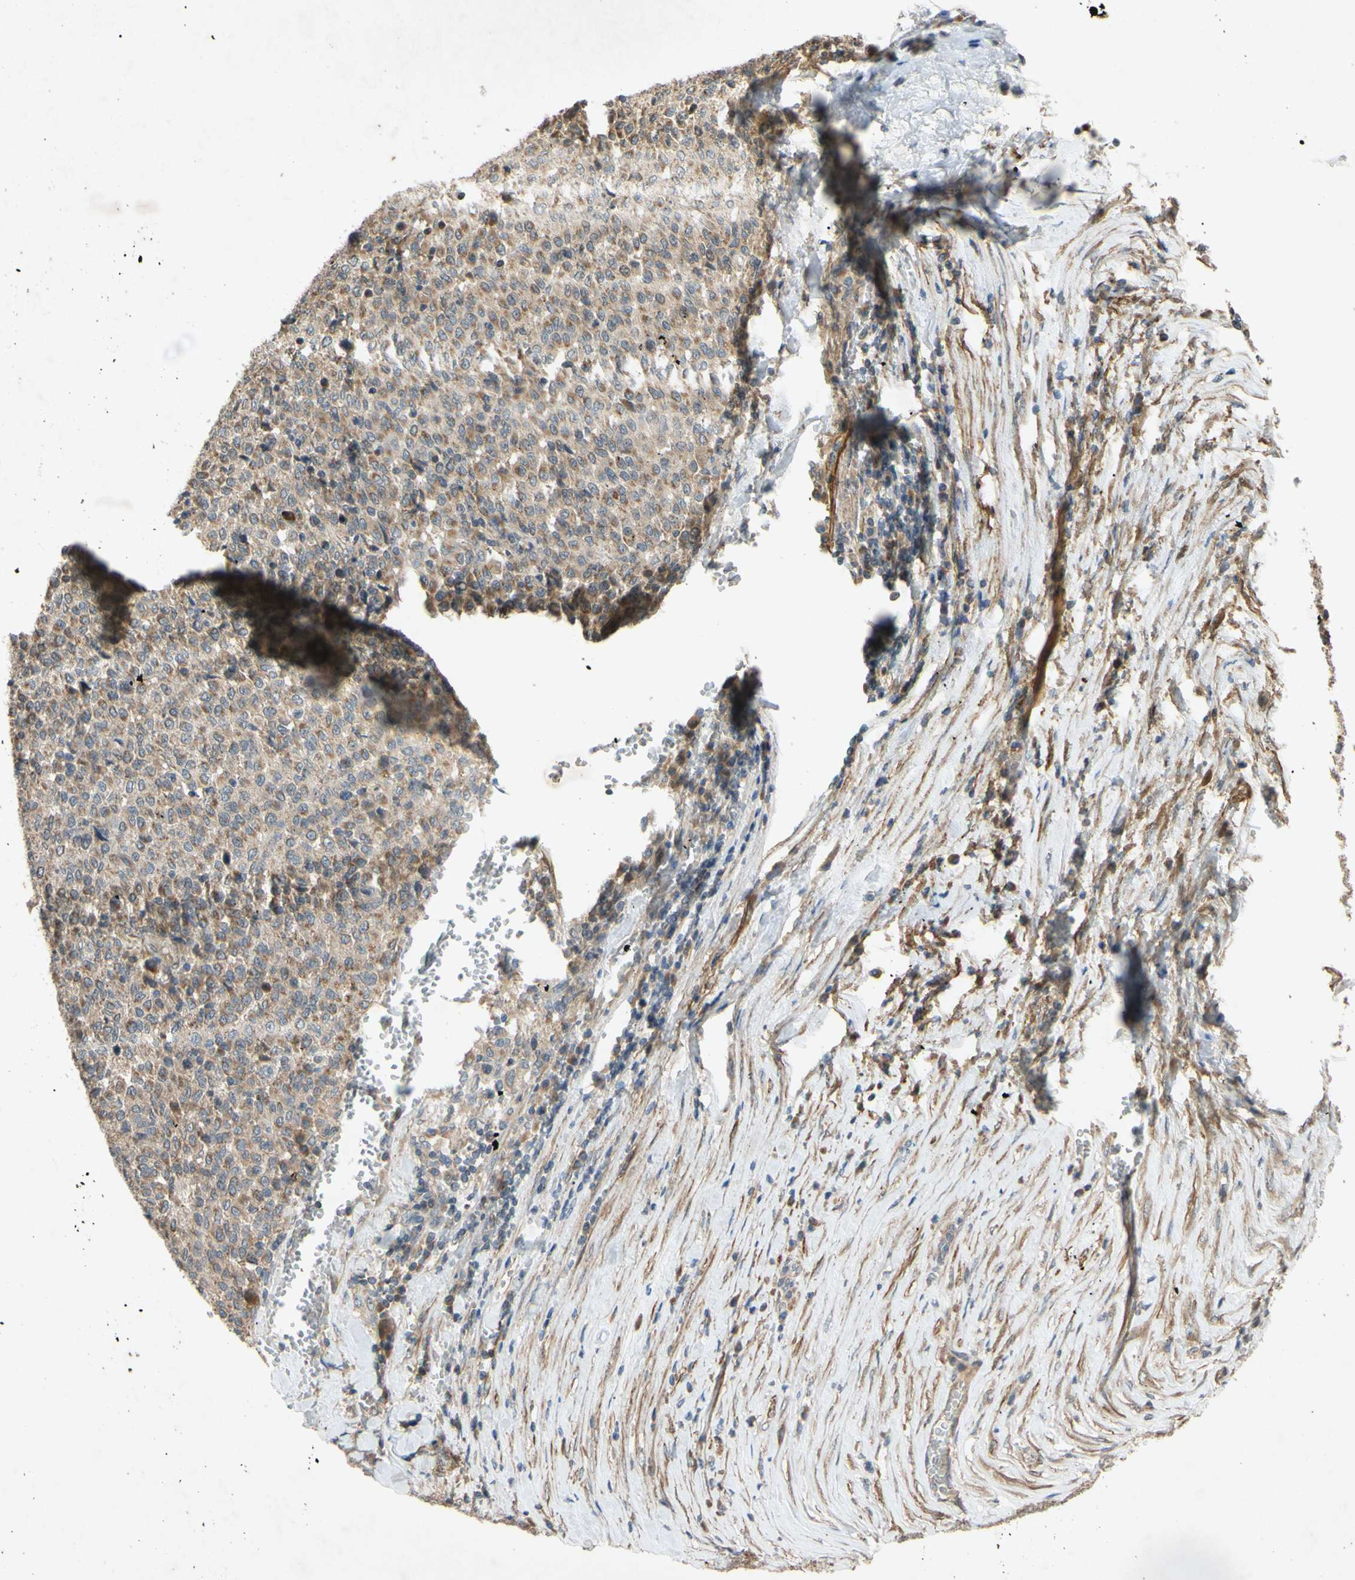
{"staining": {"intensity": "moderate", "quantity": ">75%", "location": "cytoplasmic/membranous"}, "tissue": "melanoma", "cell_type": "Tumor cells", "image_type": "cancer", "snomed": [{"axis": "morphology", "description": "Malignant melanoma, Metastatic site"}, {"axis": "topography", "description": "Pancreas"}], "caption": "Immunohistochemistry (IHC) (DAB (3,3'-diaminobenzidine)) staining of malignant melanoma (metastatic site) demonstrates moderate cytoplasmic/membranous protein staining in about >75% of tumor cells. The staining was performed using DAB, with brown indicating positive protein expression. Nuclei are stained blue with hematoxylin.", "gene": "PARD6A", "patient": {"sex": "female", "age": 30}}